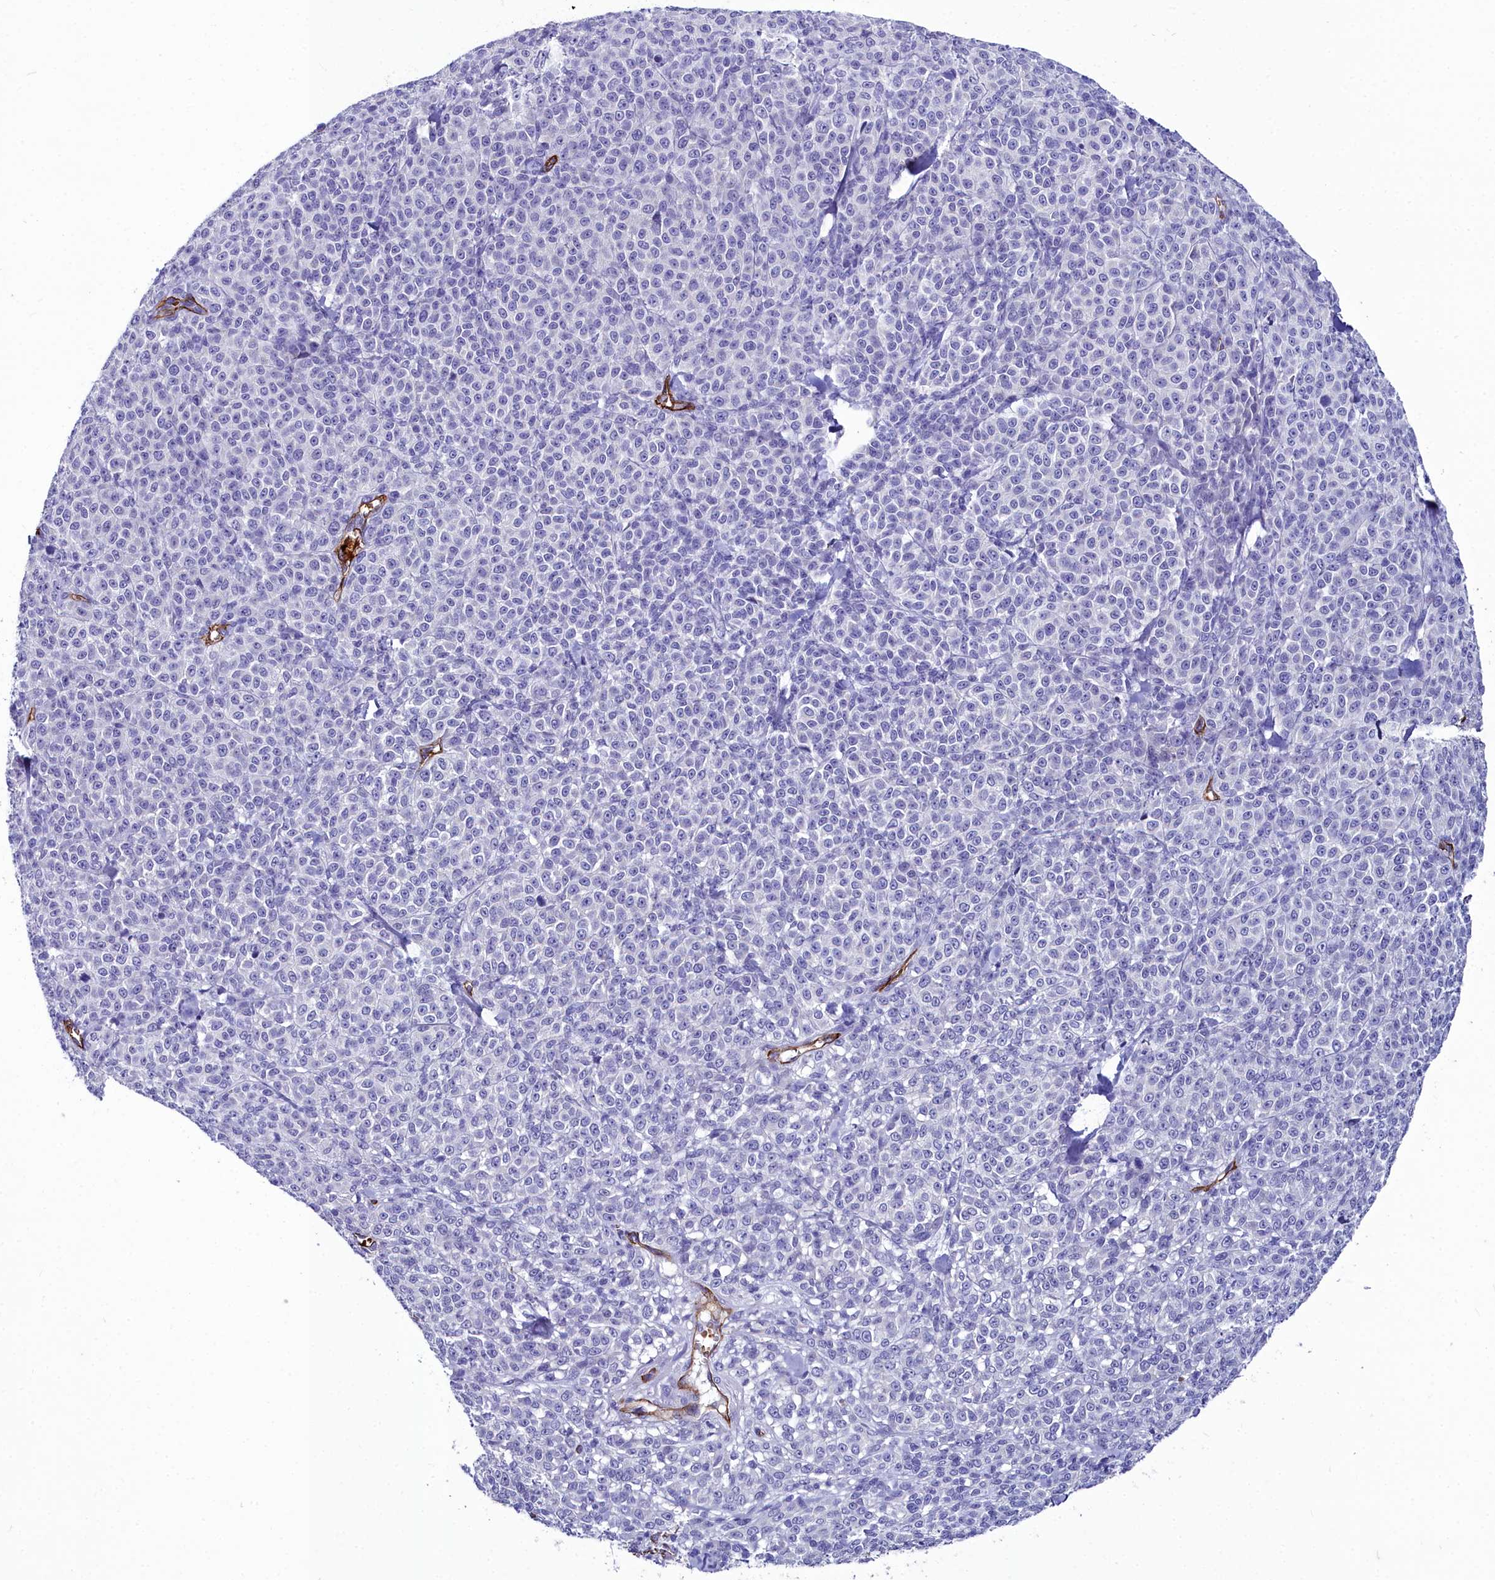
{"staining": {"intensity": "negative", "quantity": "none", "location": "none"}, "tissue": "melanoma", "cell_type": "Tumor cells", "image_type": "cancer", "snomed": [{"axis": "morphology", "description": "Normal tissue, NOS"}, {"axis": "morphology", "description": "Malignant melanoma, NOS"}, {"axis": "topography", "description": "Skin"}], "caption": "DAB (3,3'-diaminobenzidine) immunohistochemical staining of malignant melanoma displays no significant expression in tumor cells.", "gene": "CYP4F11", "patient": {"sex": "female", "age": 34}}